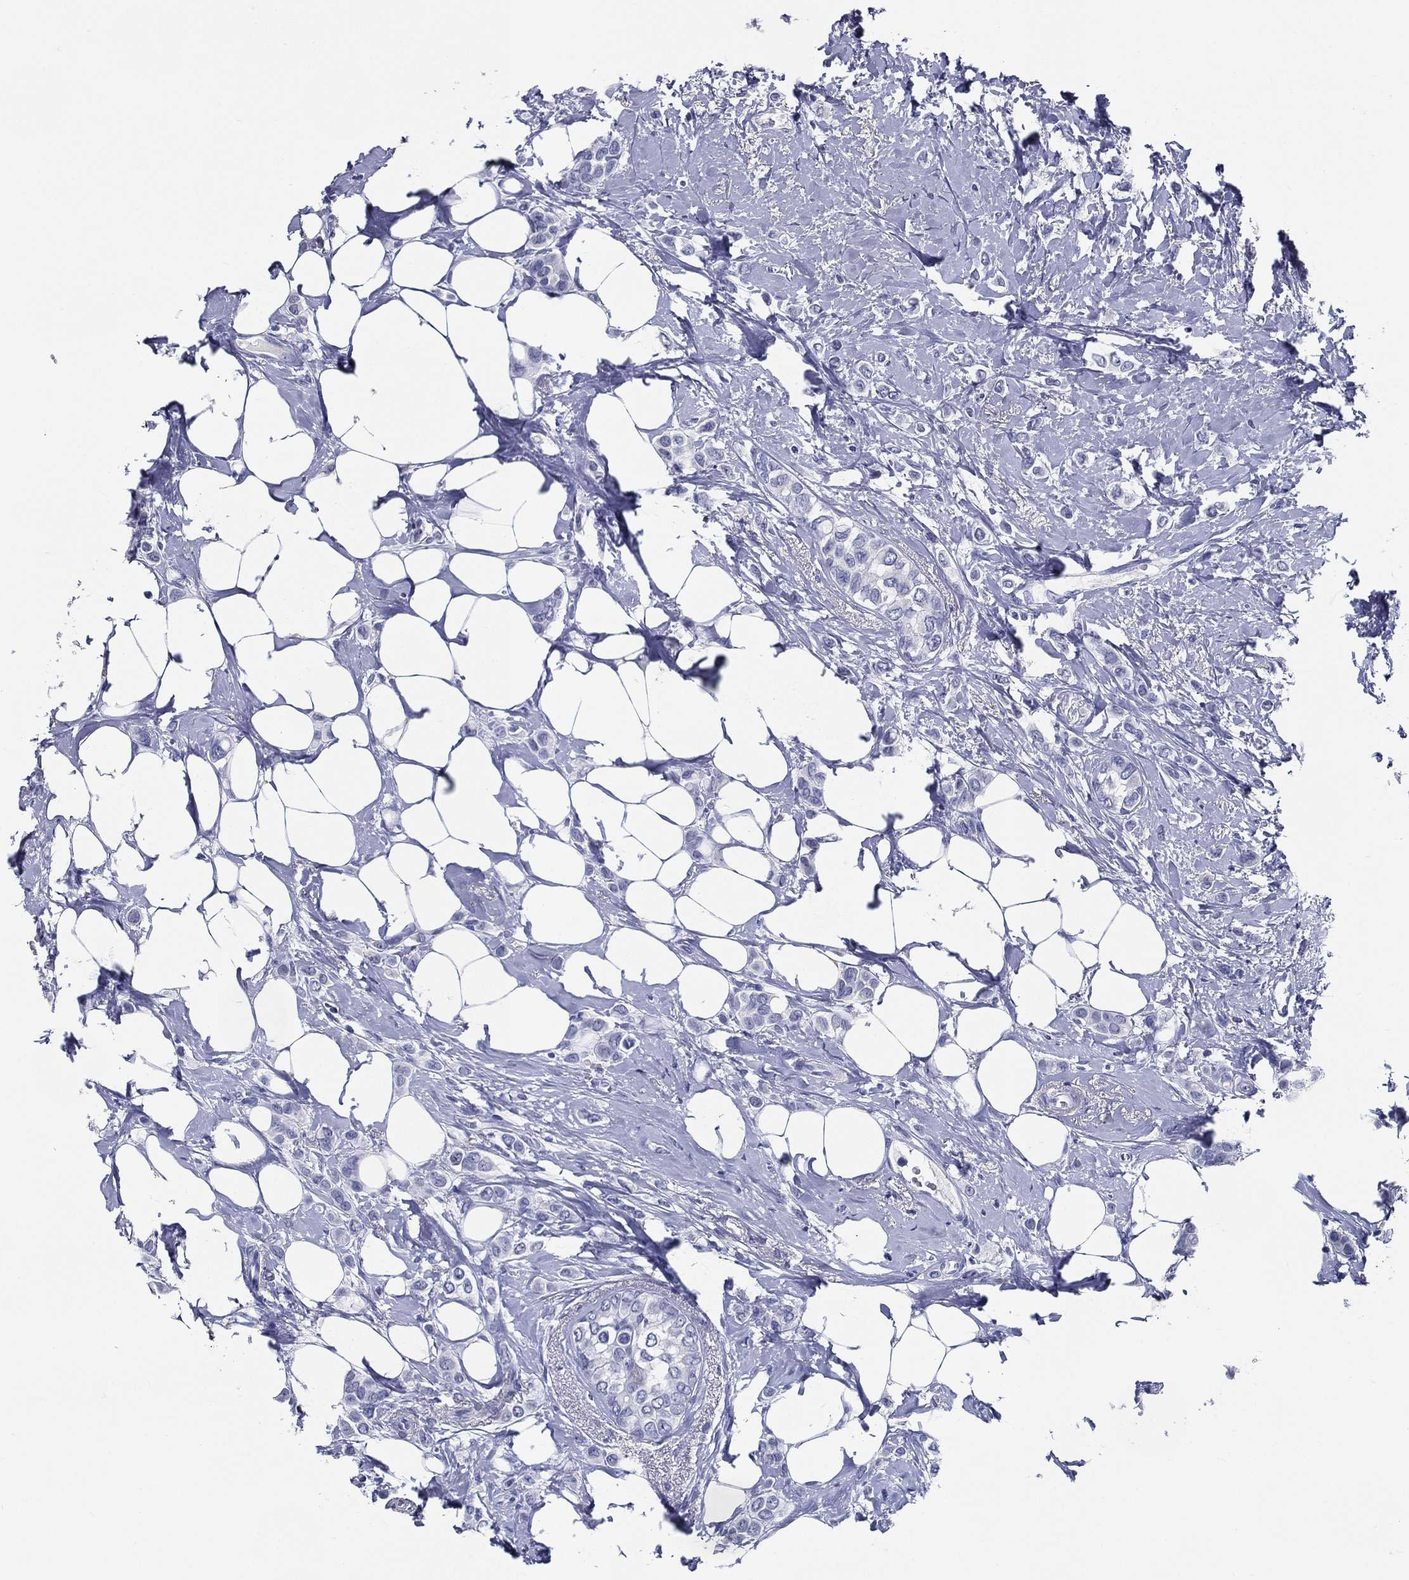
{"staining": {"intensity": "negative", "quantity": "none", "location": "none"}, "tissue": "breast cancer", "cell_type": "Tumor cells", "image_type": "cancer", "snomed": [{"axis": "morphology", "description": "Lobular carcinoma"}, {"axis": "topography", "description": "Breast"}], "caption": "An immunohistochemistry photomicrograph of breast cancer is shown. There is no staining in tumor cells of breast cancer.", "gene": "ACE2", "patient": {"sex": "female", "age": 66}}